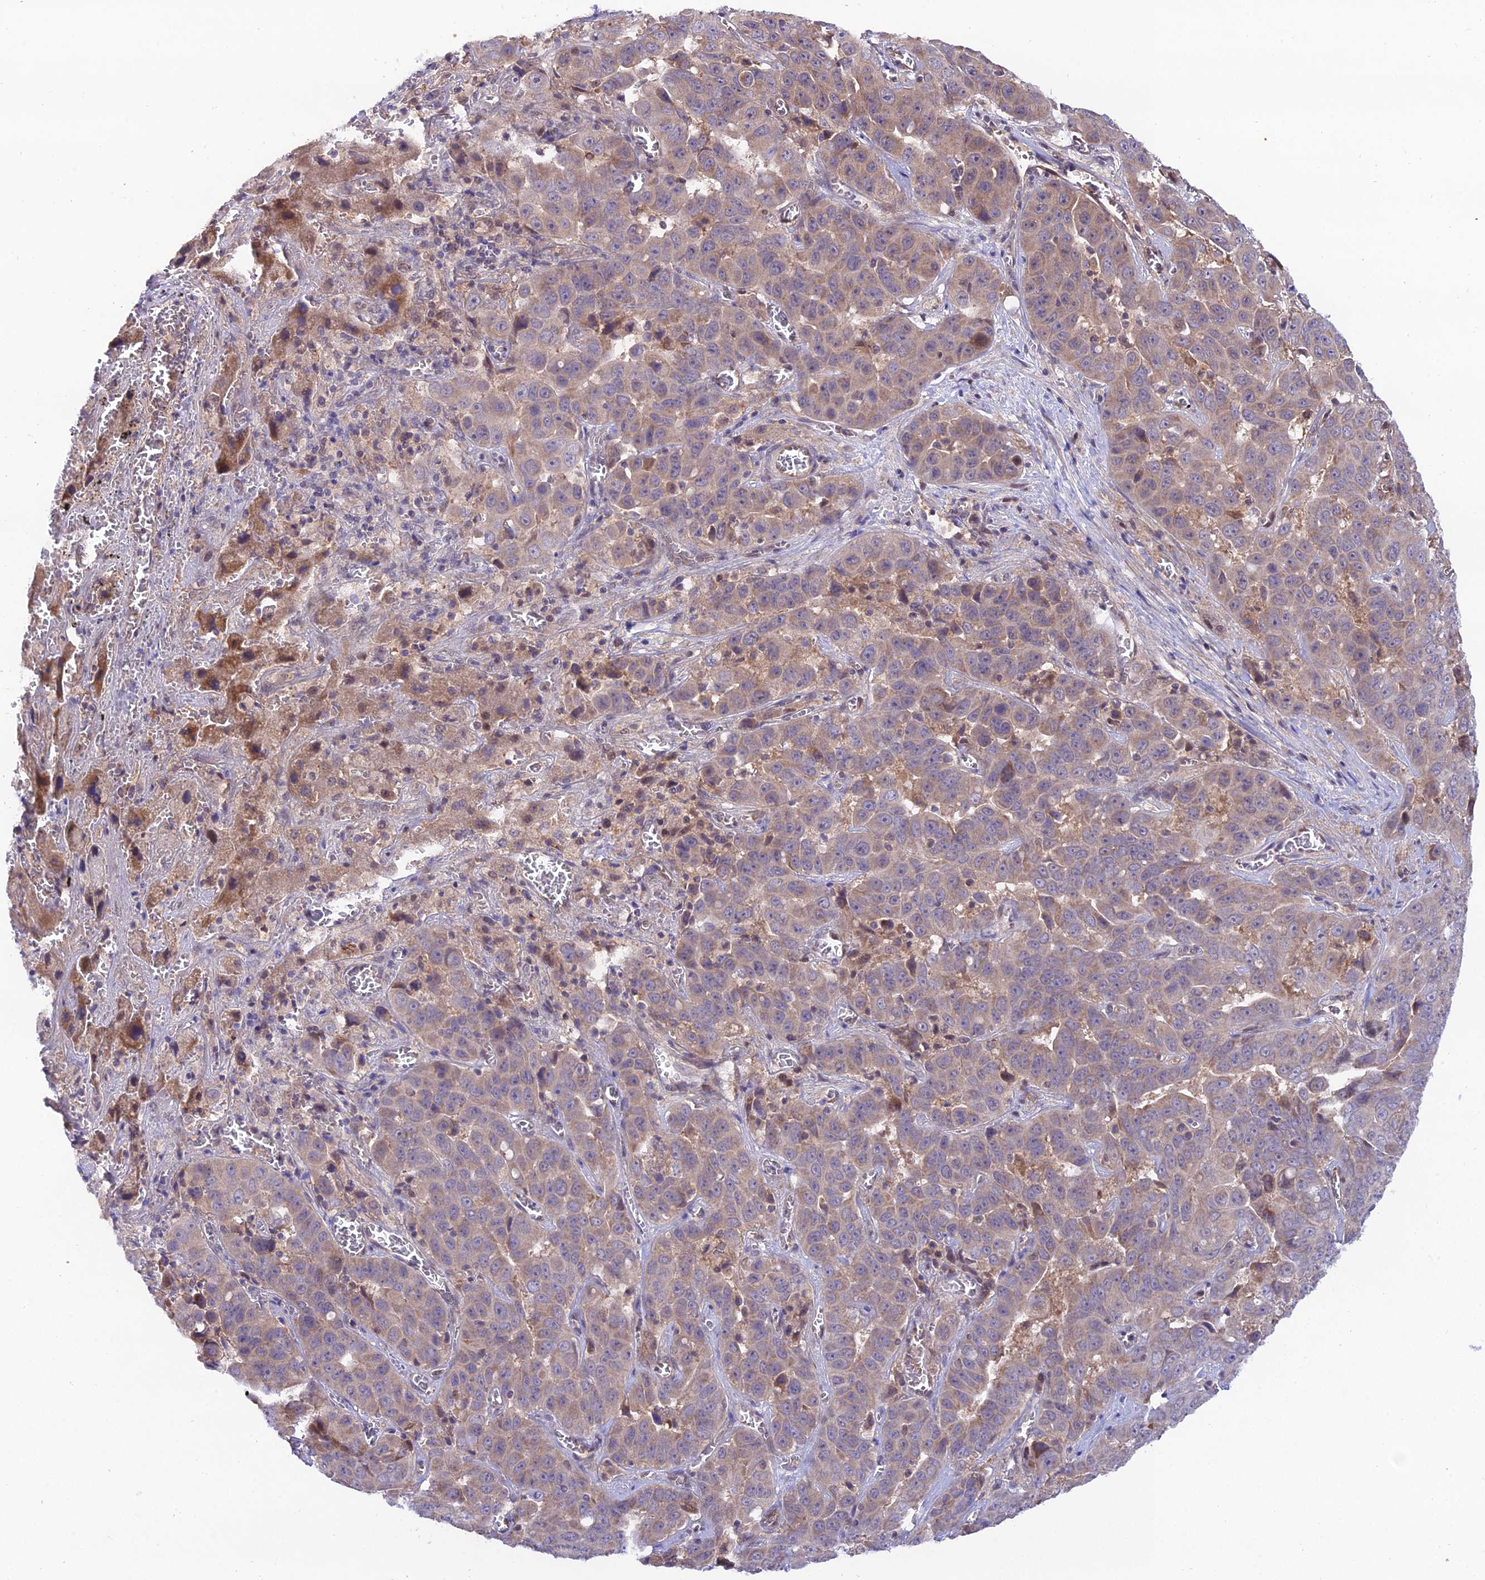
{"staining": {"intensity": "weak", "quantity": "<25%", "location": "cytoplasmic/membranous"}, "tissue": "liver cancer", "cell_type": "Tumor cells", "image_type": "cancer", "snomed": [{"axis": "morphology", "description": "Cholangiocarcinoma"}, {"axis": "topography", "description": "Liver"}], "caption": "Liver cancer stained for a protein using immunohistochemistry (IHC) shows no staining tumor cells.", "gene": "TRIM40", "patient": {"sex": "female", "age": 52}}